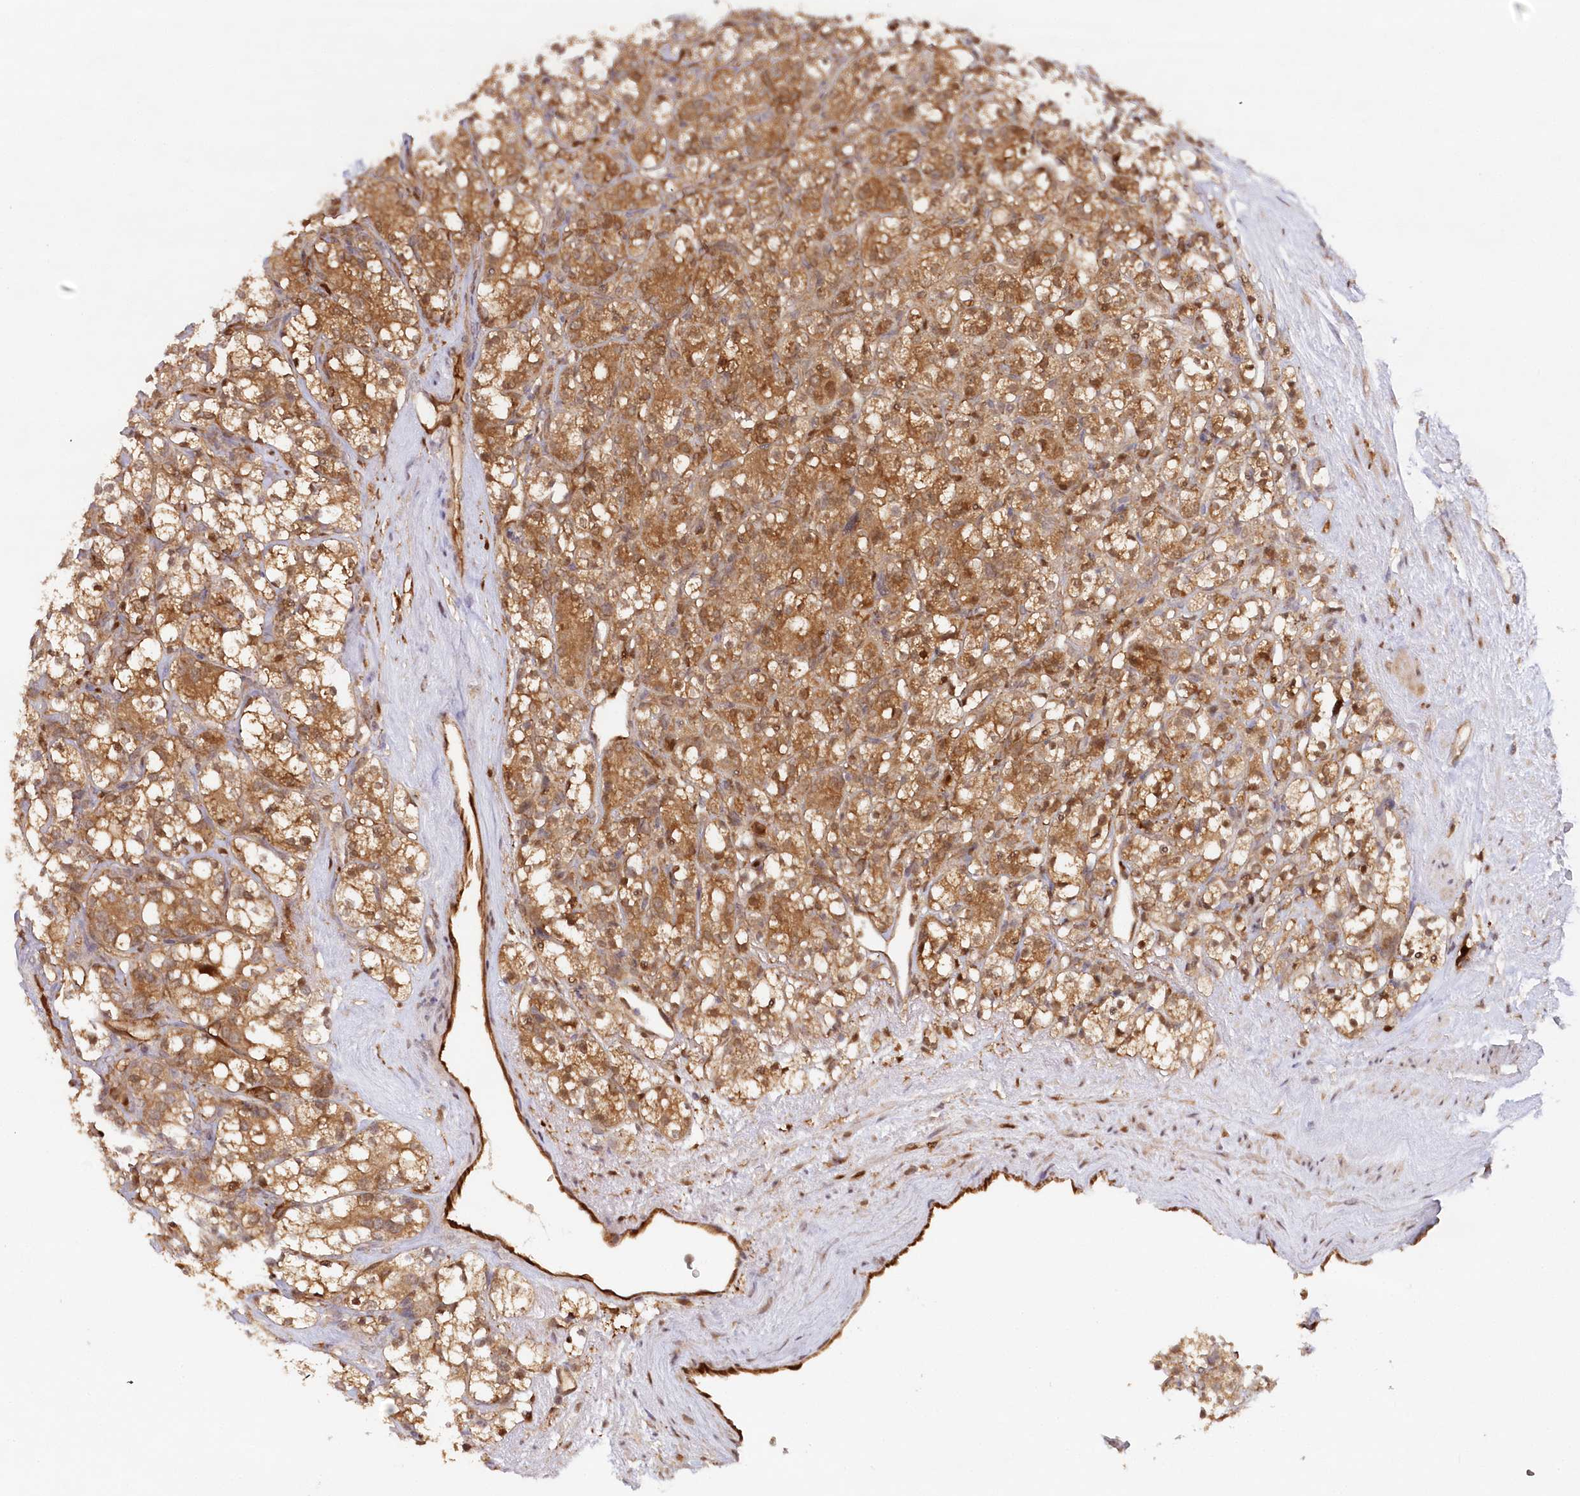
{"staining": {"intensity": "moderate", "quantity": ">75%", "location": "cytoplasmic/membranous"}, "tissue": "renal cancer", "cell_type": "Tumor cells", "image_type": "cancer", "snomed": [{"axis": "morphology", "description": "Adenocarcinoma, NOS"}, {"axis": "topography", "description": "Kidney"}], "caption": "High-power microscopy captured an immunohistochemistry micrograph of adenocarcinoma (renal), revealing moderate cytoplasmic/membranous staining in about >75% of tumor cells. Ihc stains the protein in brown and the nuclei are stained blue.", "gene": "GBE1", "patient": {"sex": "male", "age": 77}}